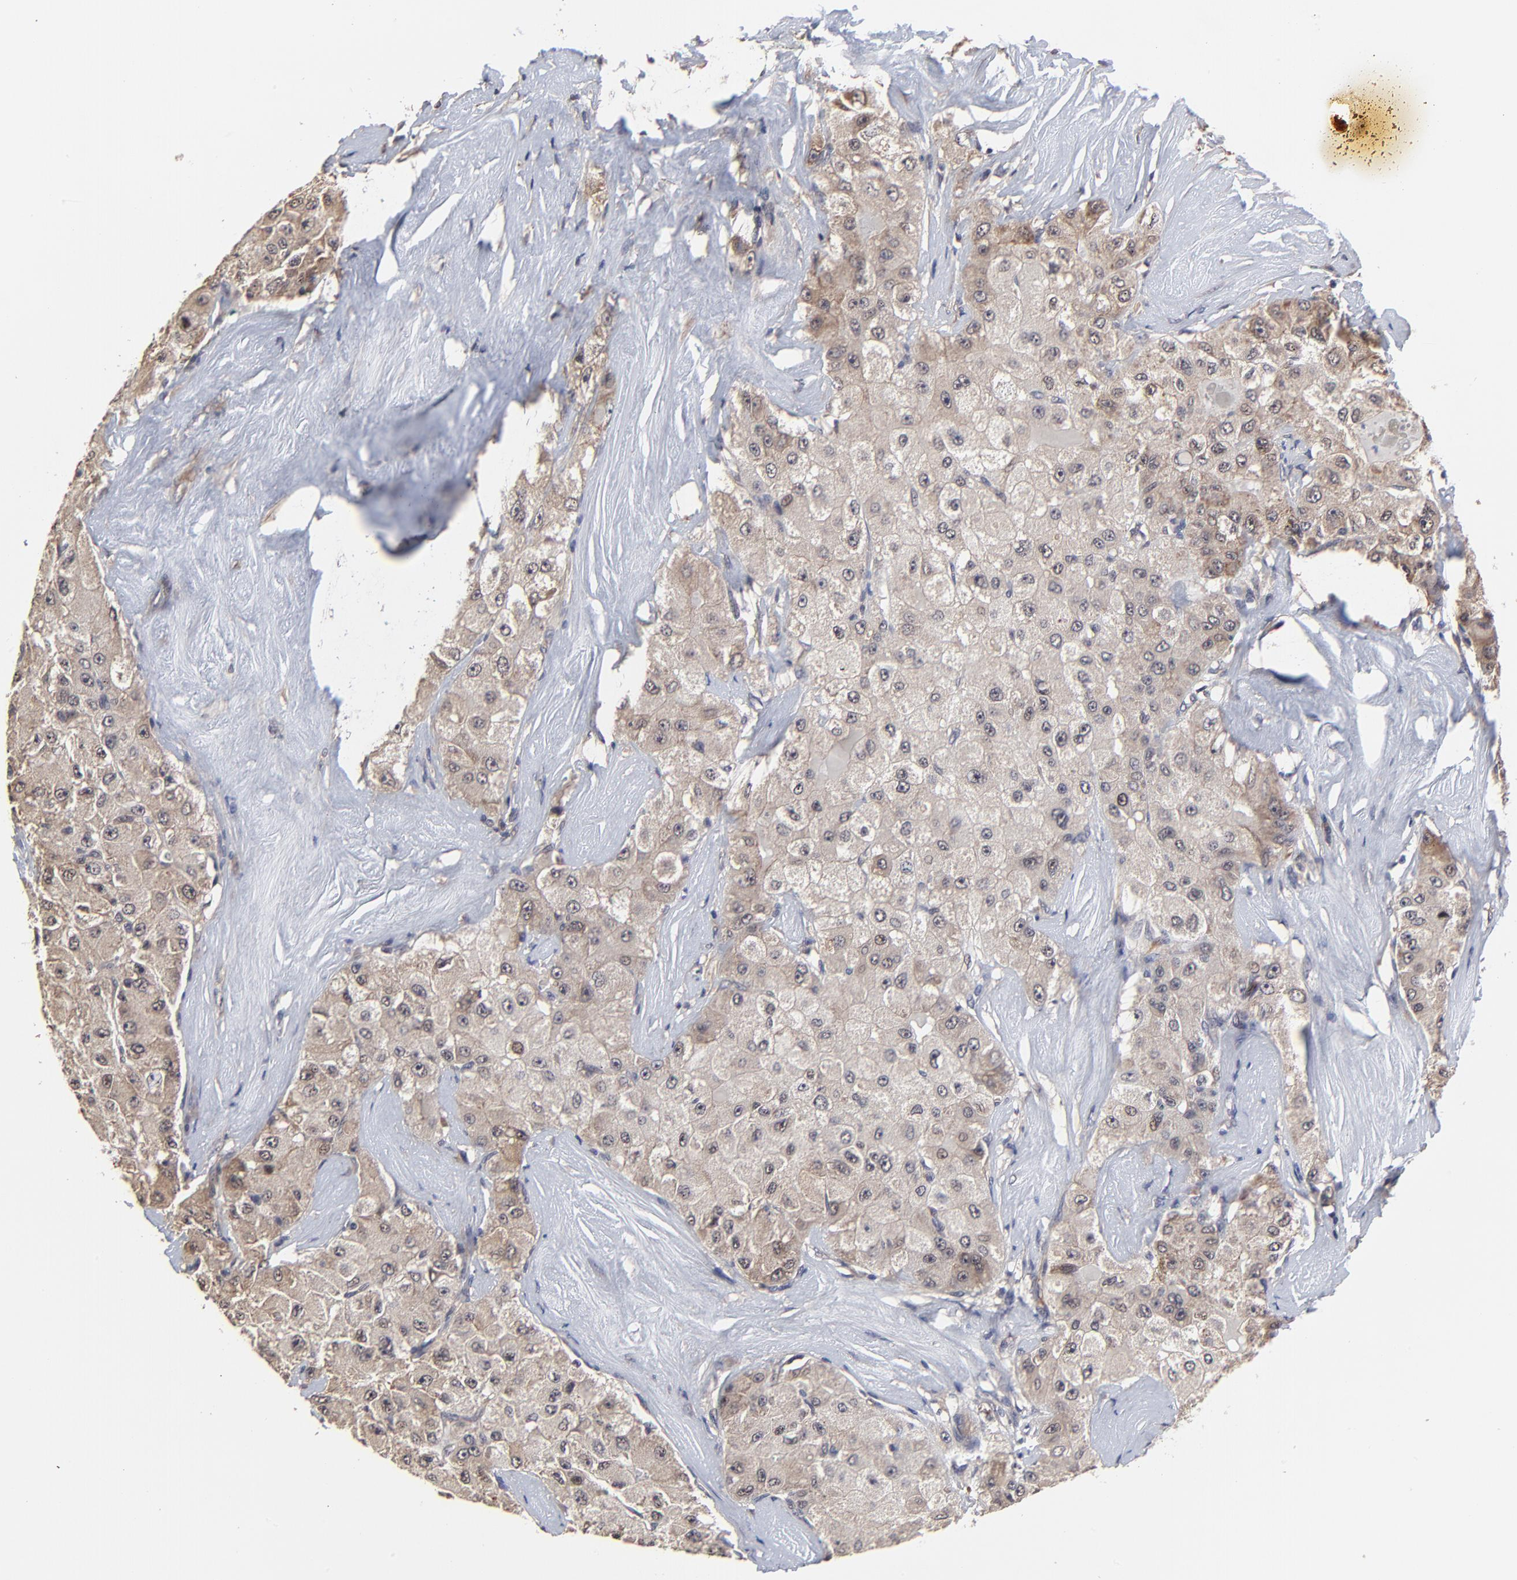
{"staining": {"intensity": "weak", "quantity": ">75%", "location": "cytoplasmic/membranous"}, "tissue": "liver cancer", "cell_type": "Tumor cells", "image_type": "cancer", "snomed": [{"axis": "morphology", "description": "Carcinoma, Hepatocellular, NOS"}, {"axis": "topography", "description": "Liver"}], "caption": "Protein staining exhibits weak cytoplasmic/membranous staining in approximately >75% of tumor cells in liver cancer (hepatocellular carcinoma).", "gene": "FRMD8", "patient": {"sex": "male", "age": 80}}